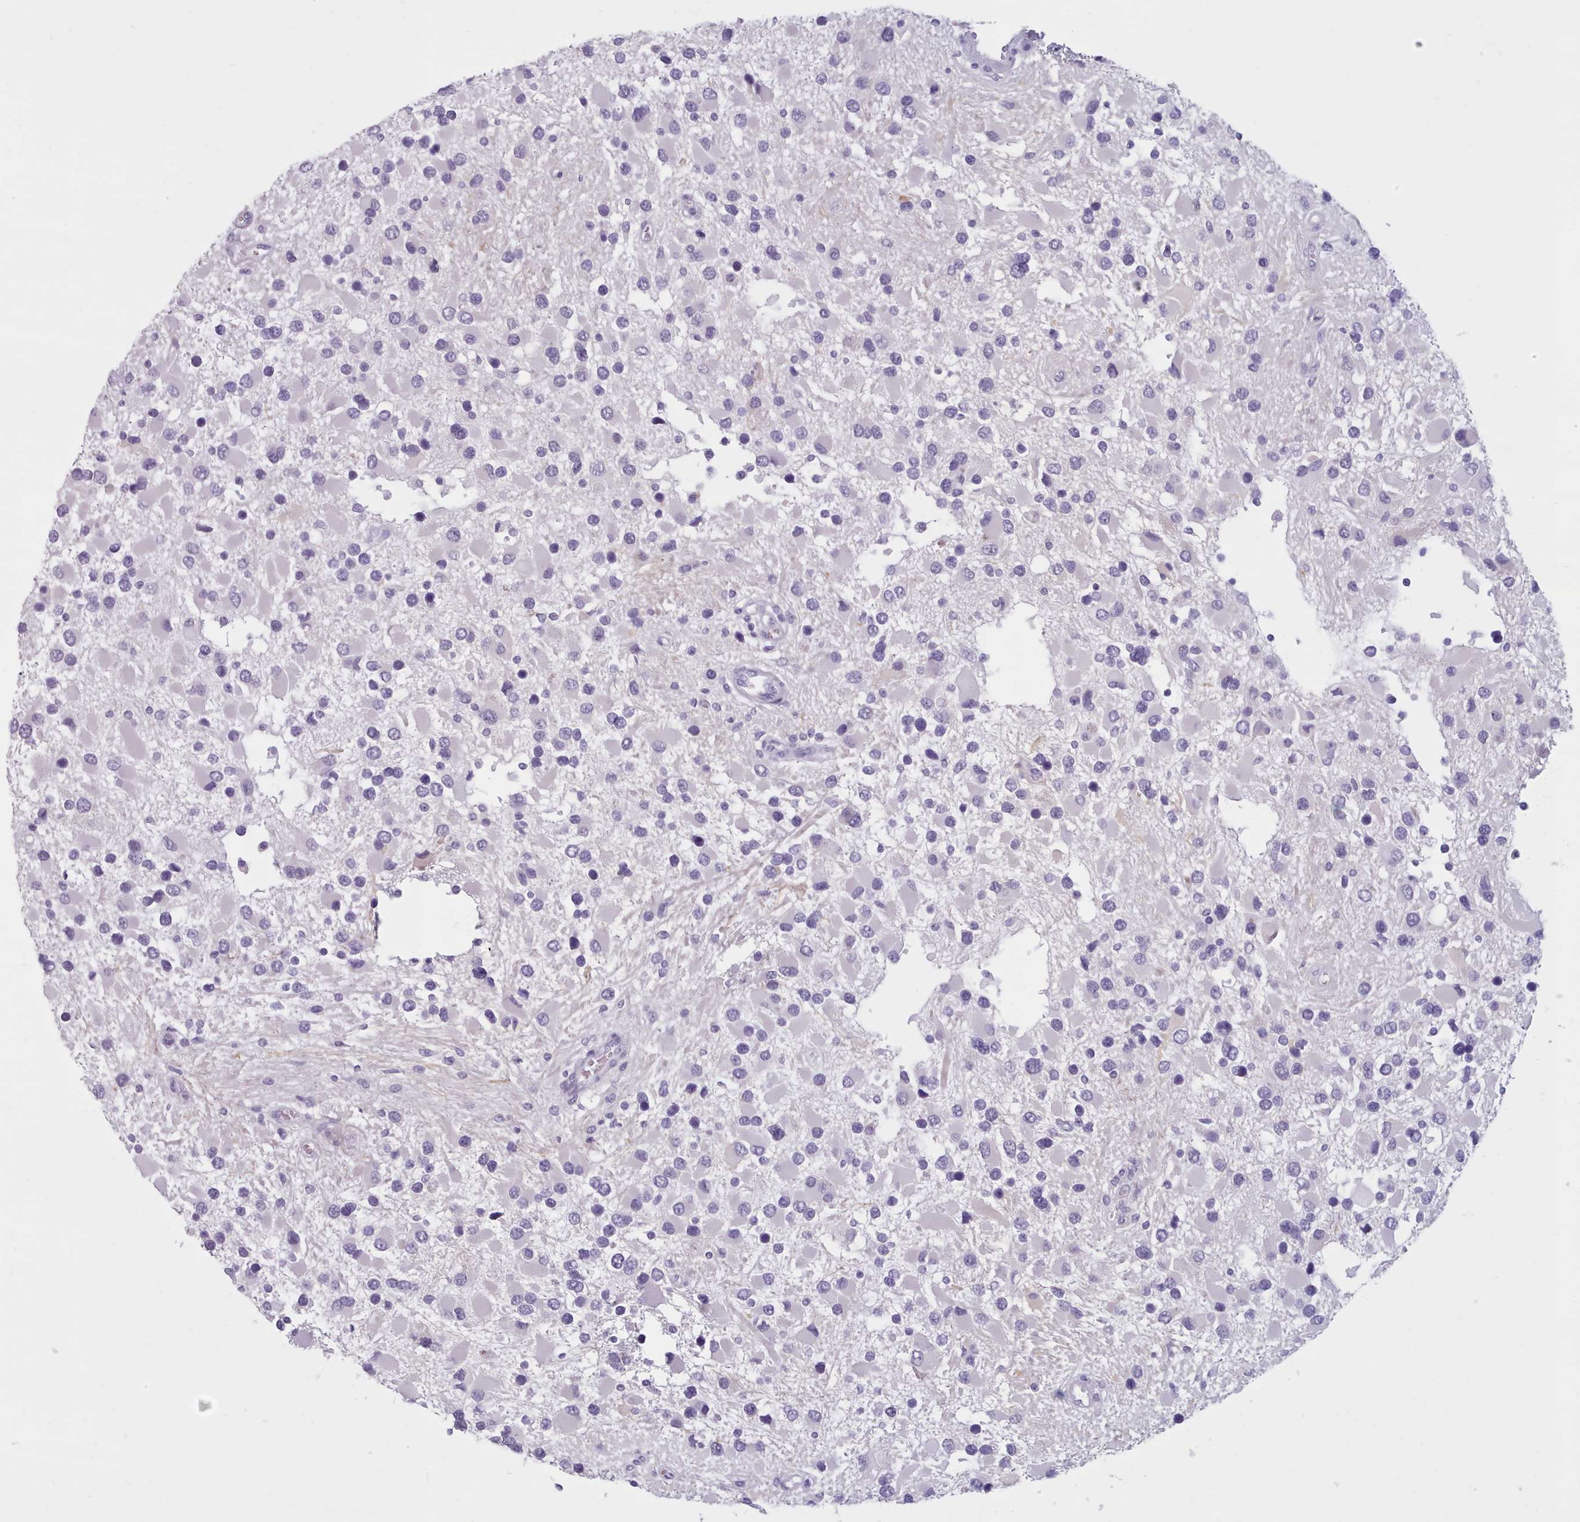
{"staining": {"intensity": "negative", "quantity": "none", "location": "none"}, "tissue": "glioma", "cell_type": "Tumor cells", "image_type": "cancer", "snomed": [{"axis": "morphology", "description": "Glioma, malignant, High grade"}, {"axis": "topography", "description": "Brain"}], "caption": "Photomicrograph shows no significant protein staining in tumor cells of glioma. Nuclei are stained in blue.", "gene": "ZNF43", "patient": {"sex": "male", "age": 53}}